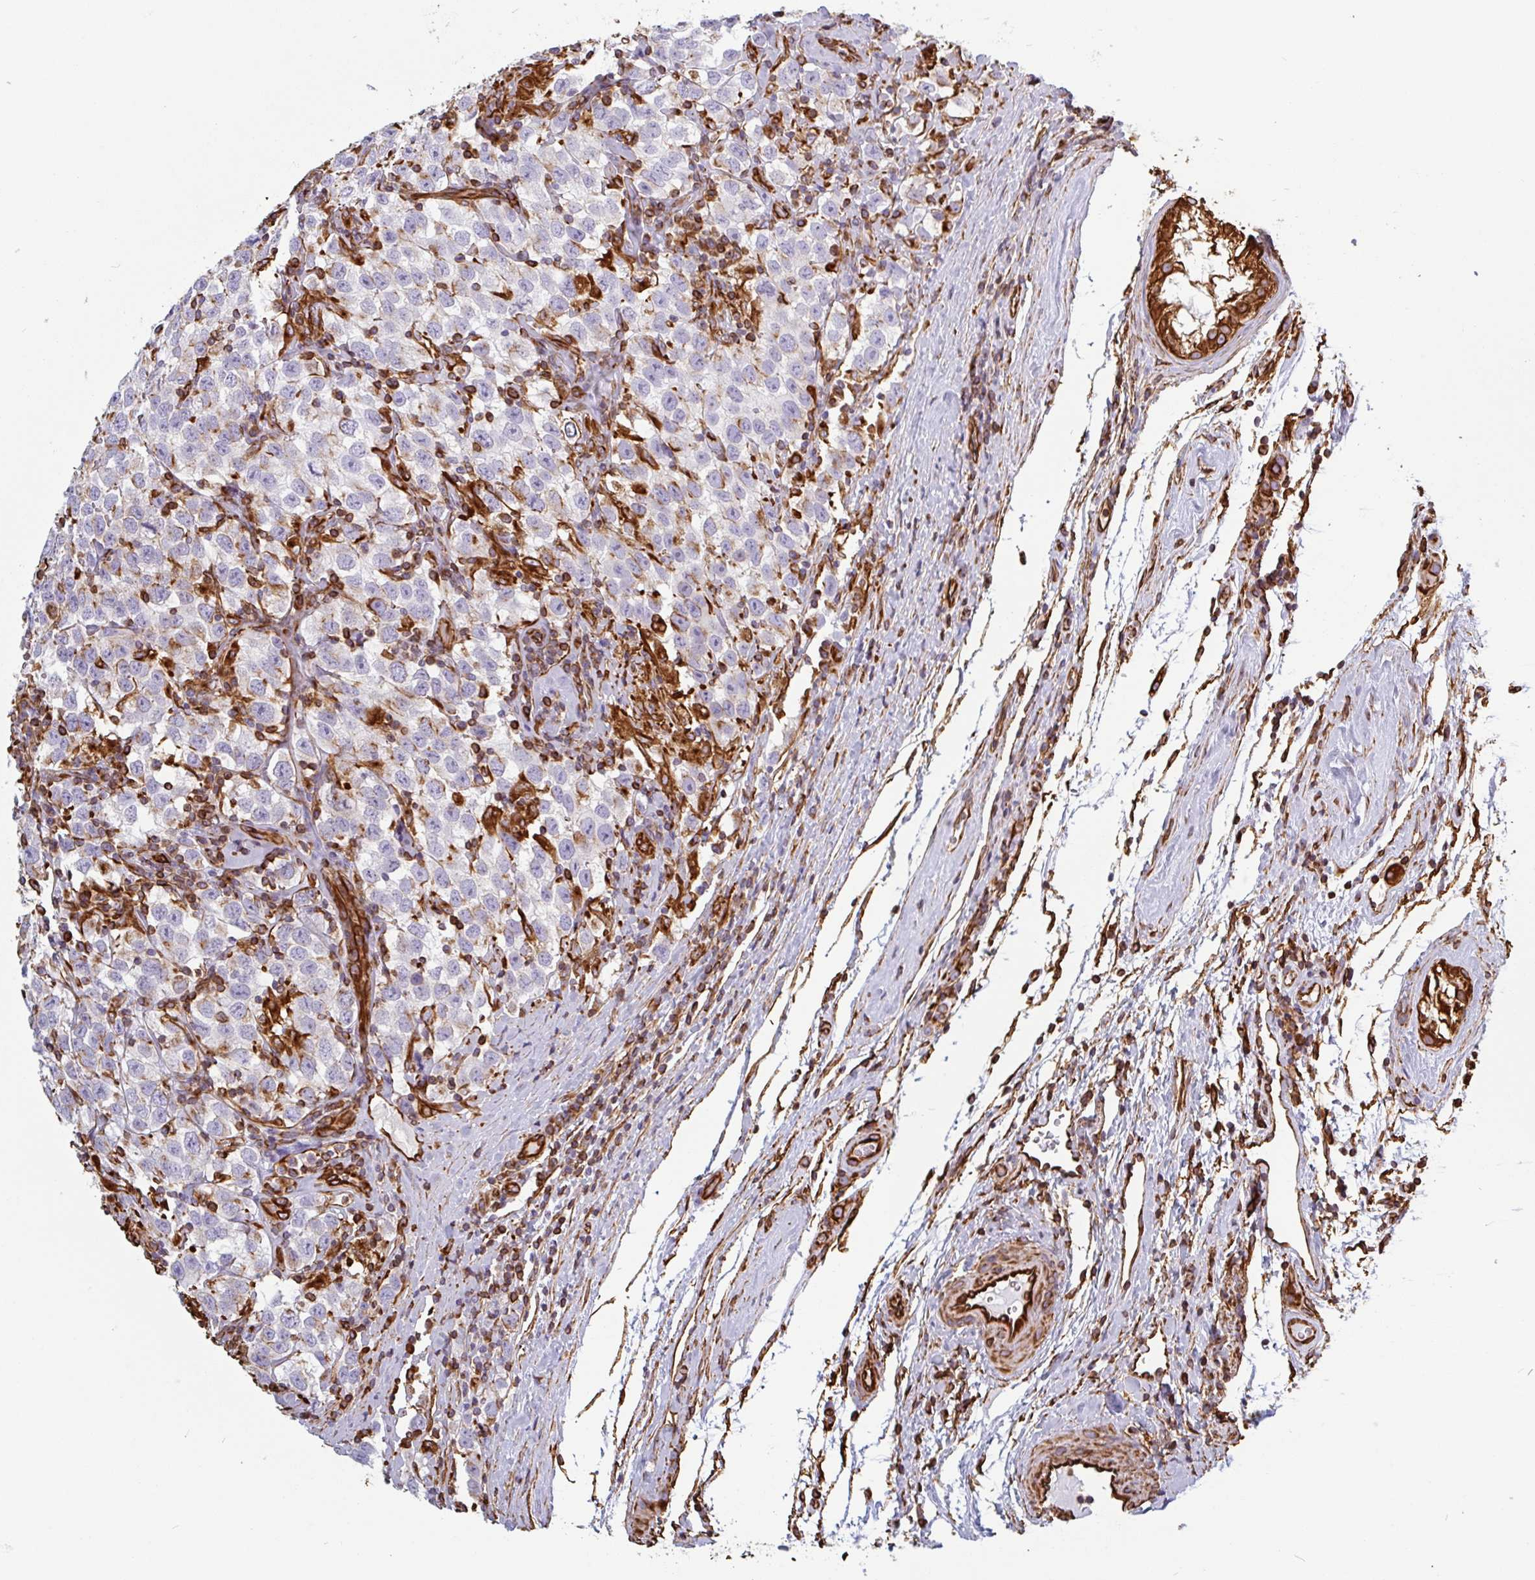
{"staining": {"intensity": "weak", "quantity": "<25%", "location": "cytoplasmic/membranous"}, "tissue": "testis cancer", "cell_type": "Tumor cells", "image_type": "cancer", "snomed": [{"axis": "morphology", "description": "Seminoma, NOS"}, {"axis": "topography", "description": "Testis"}], "caption": "This is an immunohistochemistry image of human testis seminoma. There is no positivity in tumor cells.", "gene": "PPFIA1", "patient": {"sex": "male", "age": 41}}